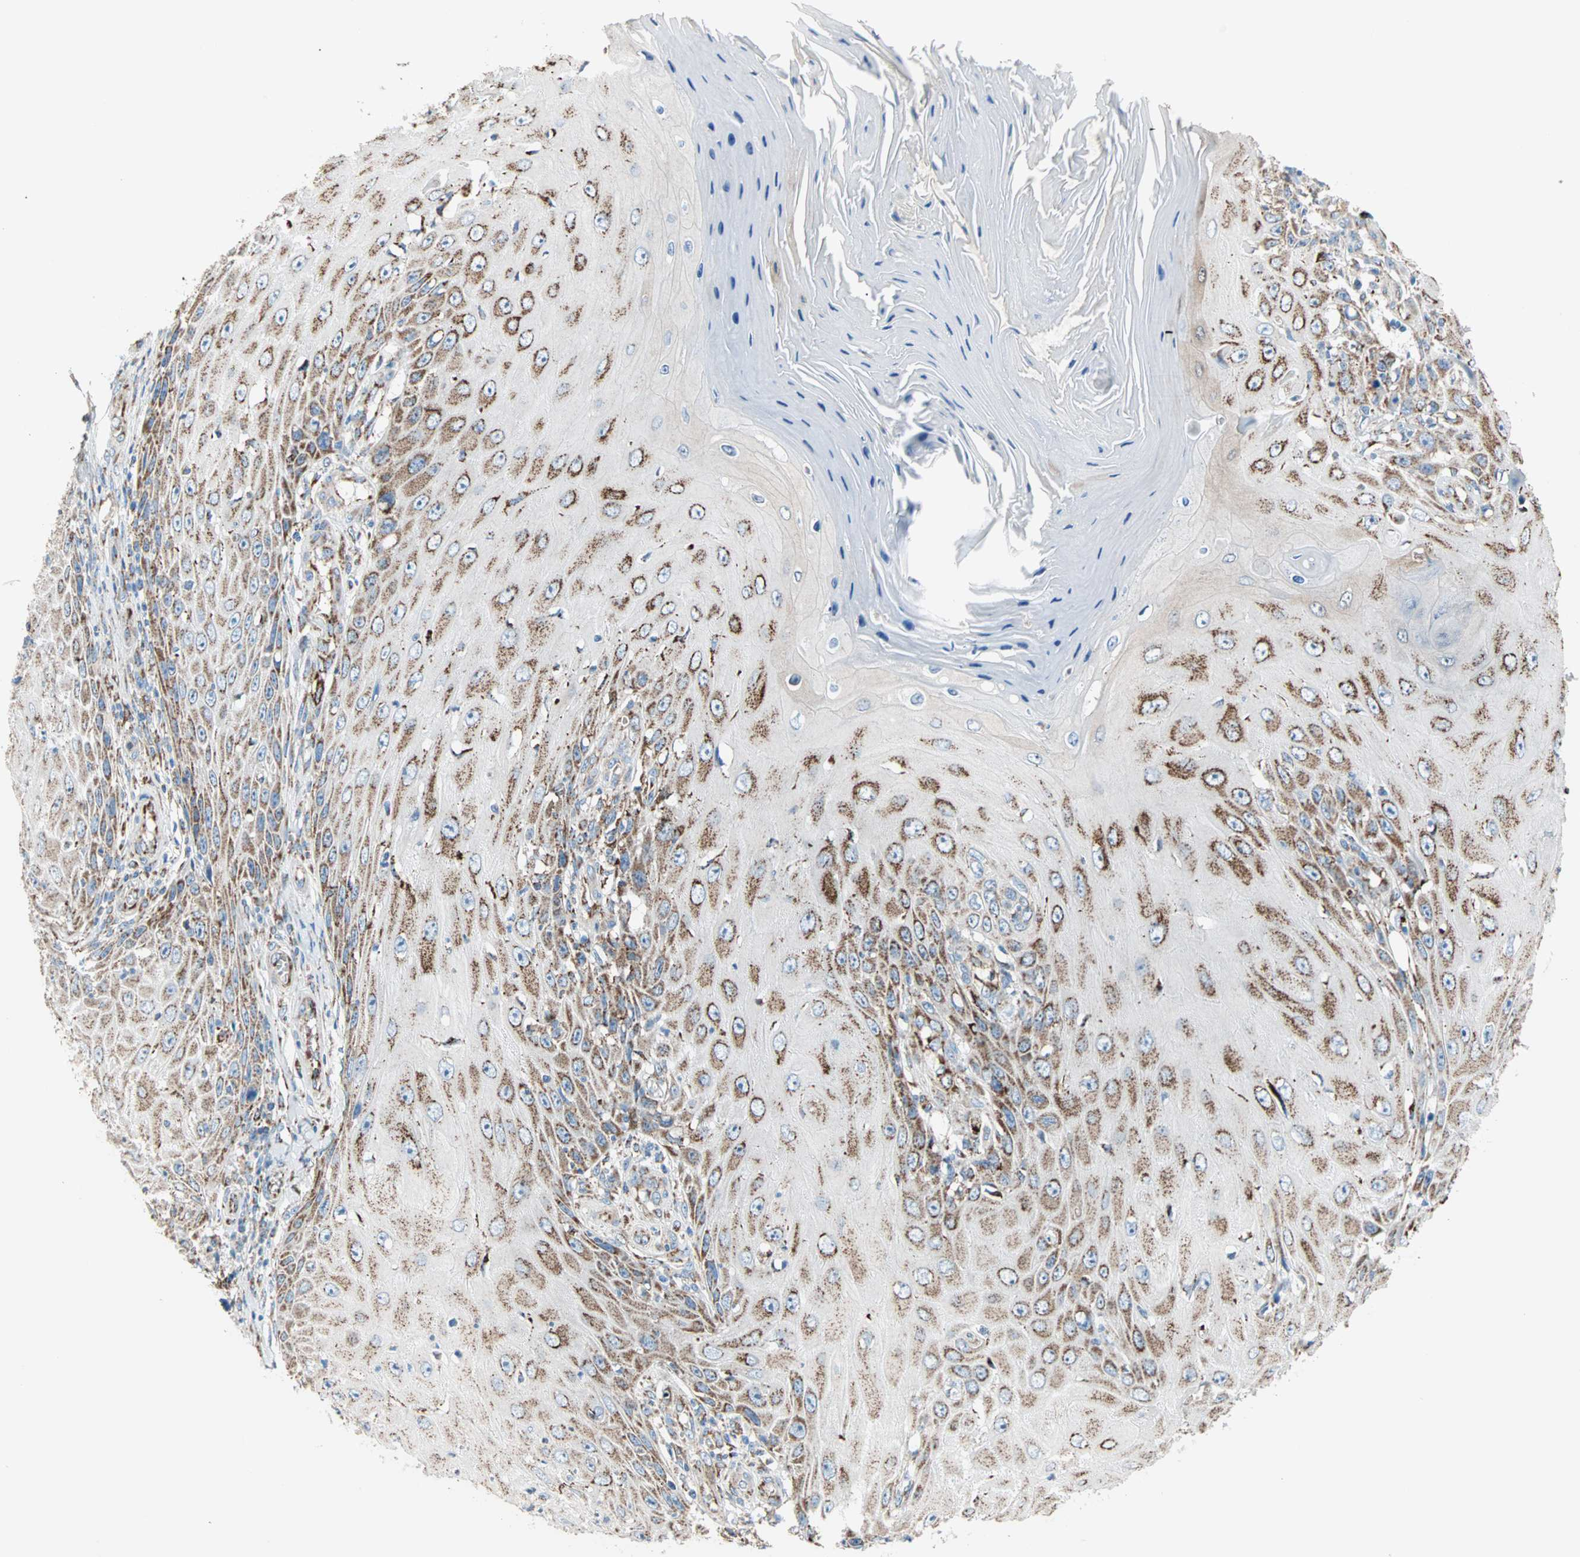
{"staining": {"intensity": "strong", "quantity": ">75%", "location": "cytoplasmic/membranous"}, "tissue": "skin cancer", "cell_type": "Tumor cells", "image_type": "cancer", "snomed": [{"axis": "morphology", "description": "Squamous cell carcinoma, NOS"}, {"axis": "topography", "description": "Skin"}], "caption": "A high amount of strong cytoplasmic/membranous expression is appreciated in about >75% of tumor cells in squamous cell carcinoma (skin) tissue. The protein is shown in brown color, while the nuclei are stained blue.", "gene": "TST", "patient": {"sex": "female", "age": 73}}